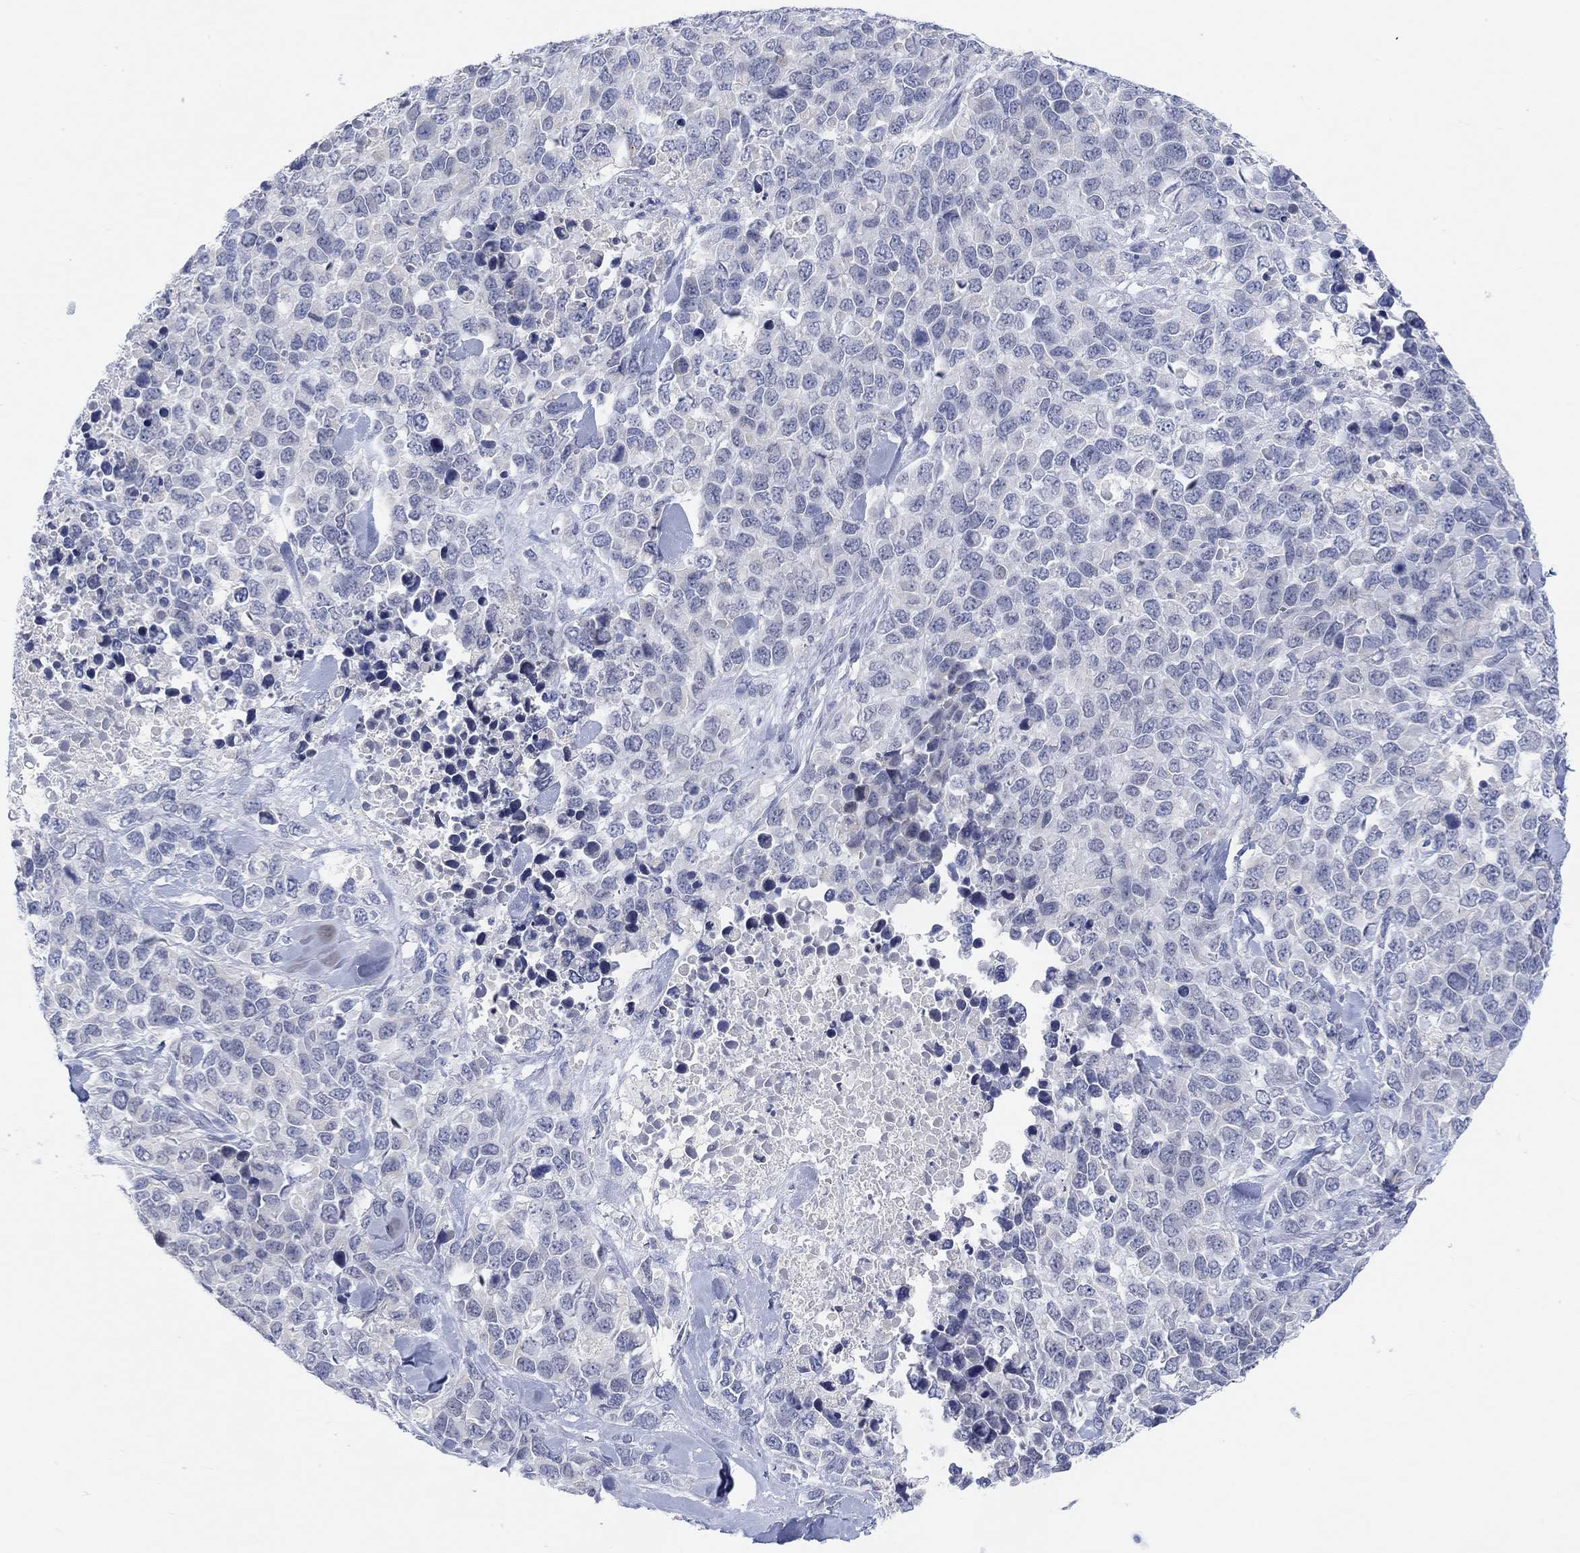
{"staining": {"intensity": "negative", "quantity": "none", "location": "none"}, "tissue": "melanoma", "cell_type": "Tumor cells", "image_type": "cancer", "snomed": [{"axis": "morphology", "description": "Malignant melanoma, Metastatic site"}, {"axis": "topography", "description": "Skin"}], "caption": "IHC photomicrograph of malignant melanoma (metastatic site) stained for a protein (brown), which exhibits no staining in tumor cells.", "gene": "ATP6V1E2", "patient": {"sex": "male", "age": 84}}